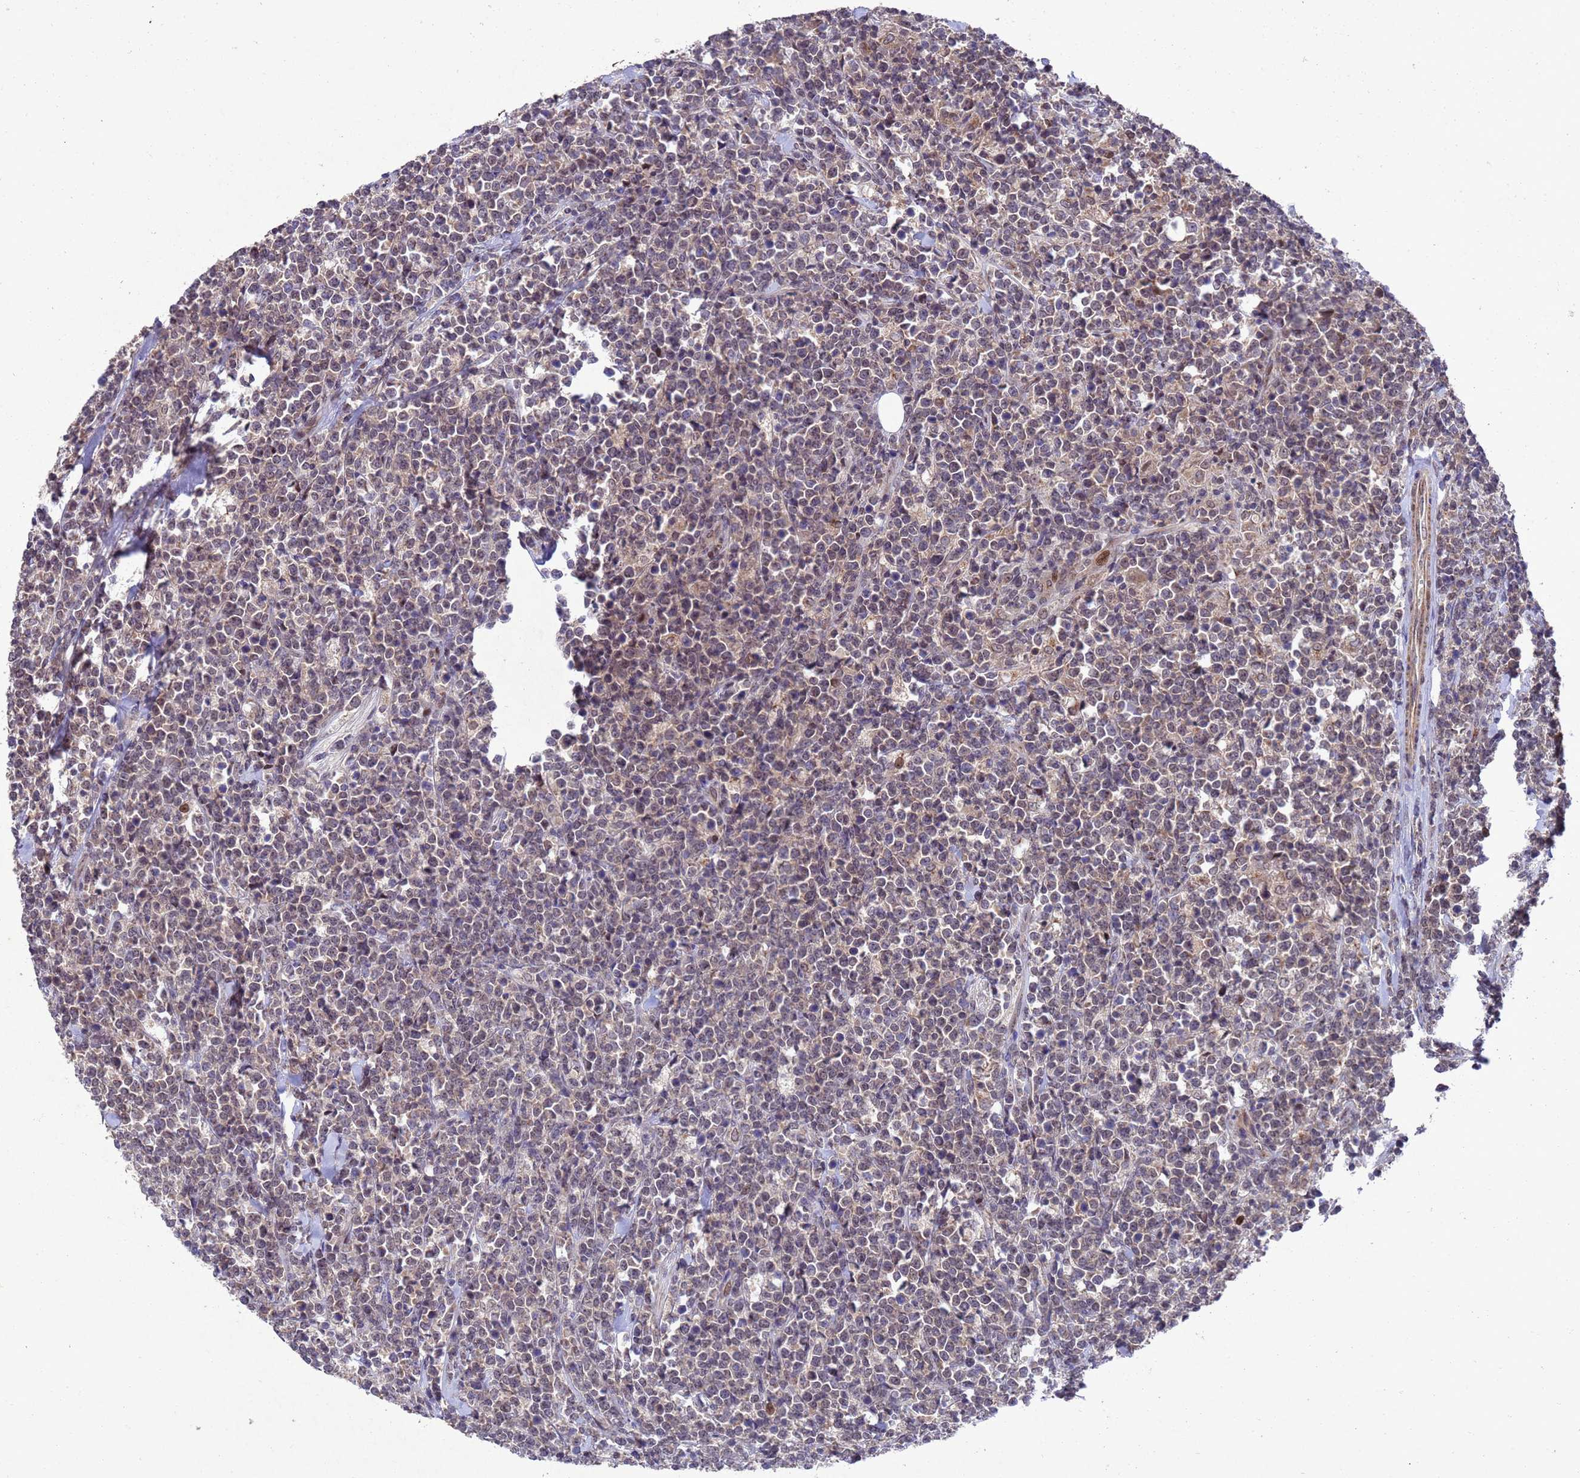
{"staining": {"intensity": "weak", "quantity": ">75%", "location": "nuclear"}, "tissue": "lymphoma", "cell_type": "Tumor cells", "image_type": "cancer", "snomed": [{"axis": "morphology", "description": "Malignant lymphoma, non-Hodgkin's type, High grade"}, {"axis": "topography", "description": "Small intestine"}], "caption": "An IHC image of neoplastic tissue is shown. Protein staining in brown highlights weak nuclear positivity in malignant lymphoma, non-Hodgkin's type (high-grade) within tumor cells.", "gene": "TBK1", "patient": {"sex": "male", "age": 8}}